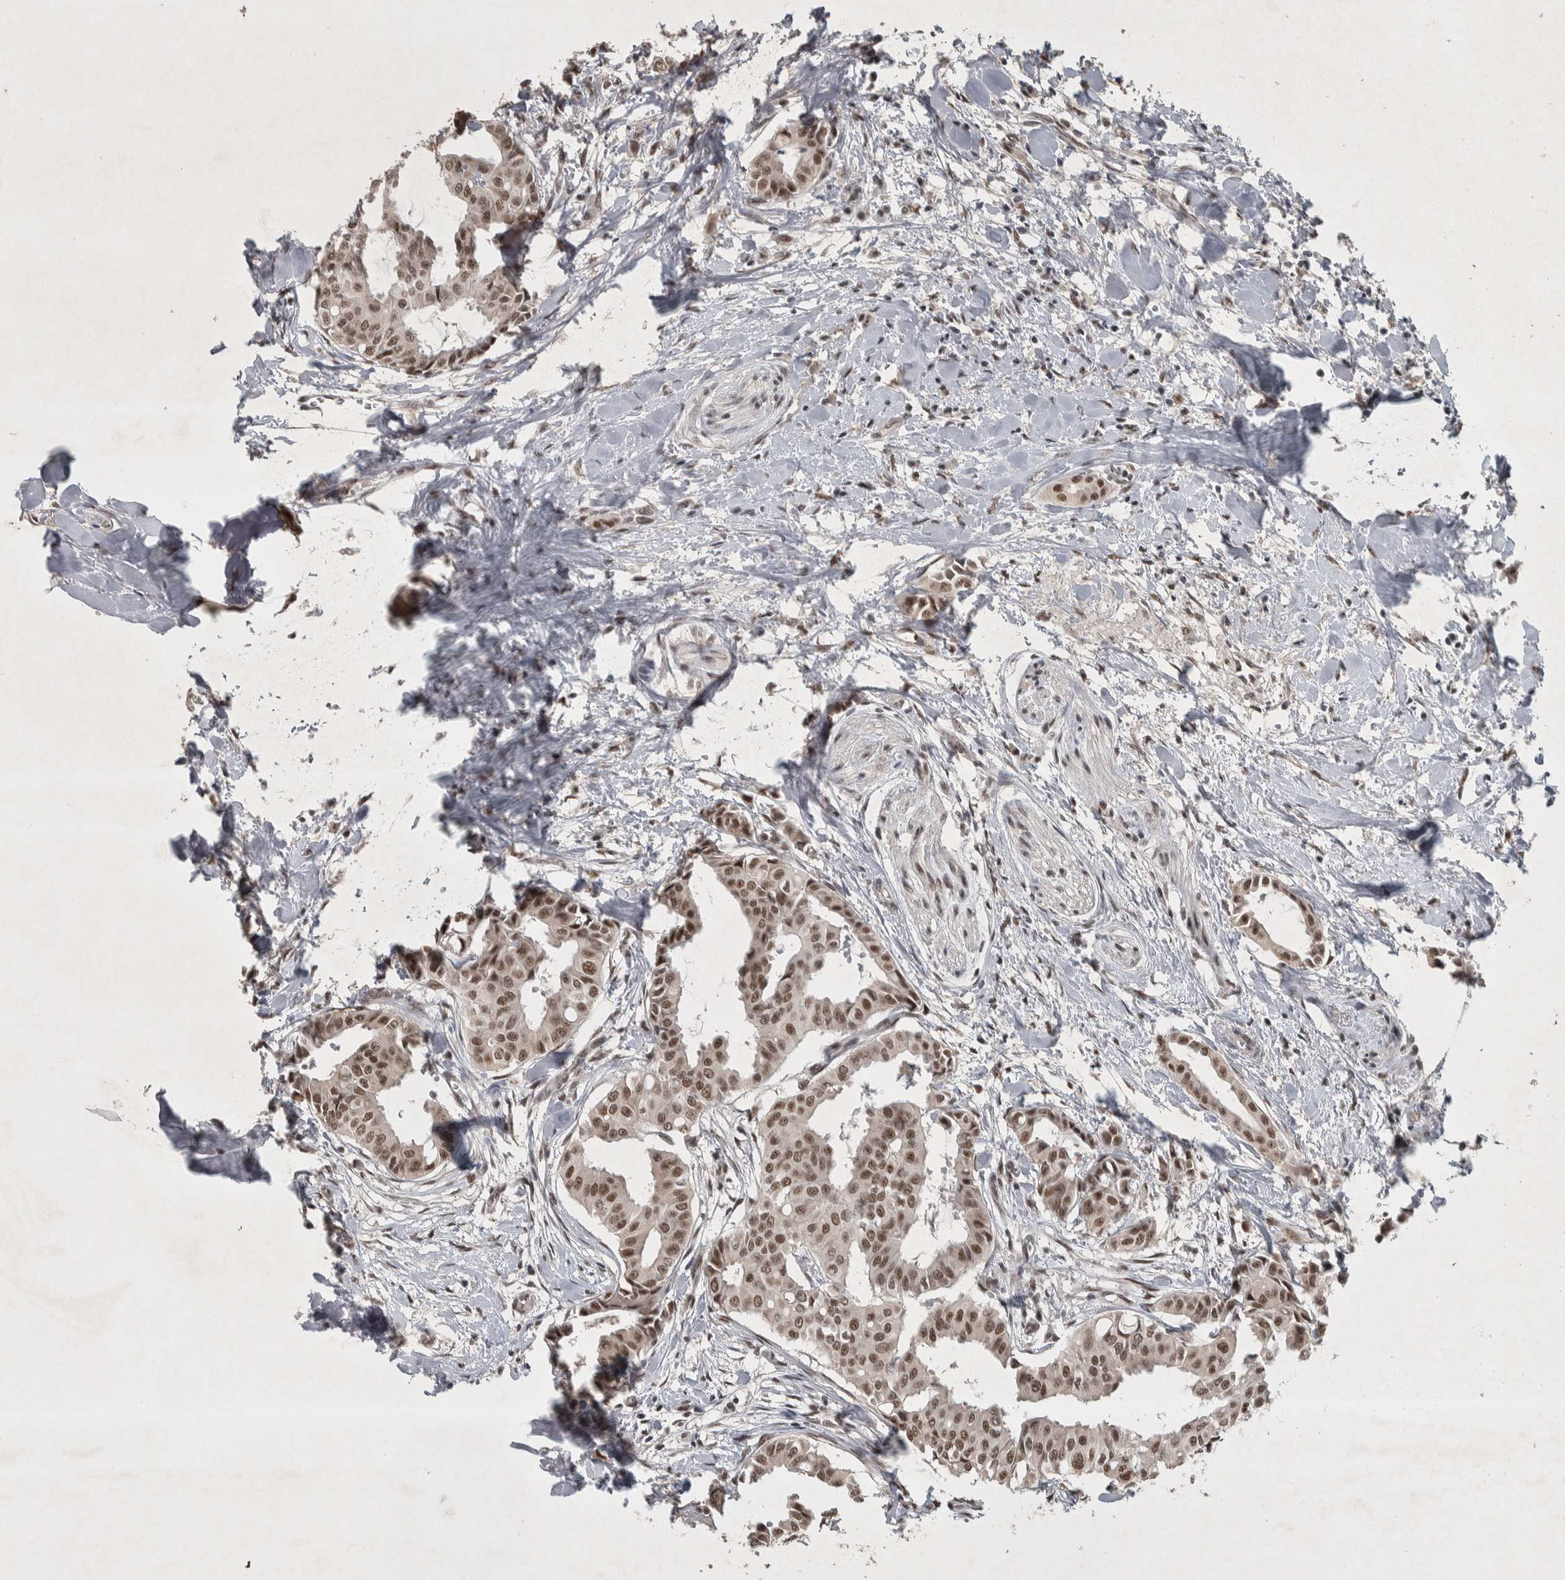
{"staining": {"intensity": "moderate", "quantity": ">75%", "location": "nuclear"}, "tissue": "head and neck cancer", "cell_type": "Tumor cells", "image_type": "cancer", "snomed": [{"axis": "morphology", "description": "Adenocarcinoma, NOS"}, {"axis": "topography", "description": "Salivary gland"}, {"axis": "topography", "description": "Head-Neck"}], "caption": "A photomicrograph showing moderate nuclear positivity in about >75% of tumor cells in head and neck adenocarcinoma, as visualized by brown immunohistochemical staining.", "gene": "DDX42", "patient": {"sex": "female", "age": 59}}